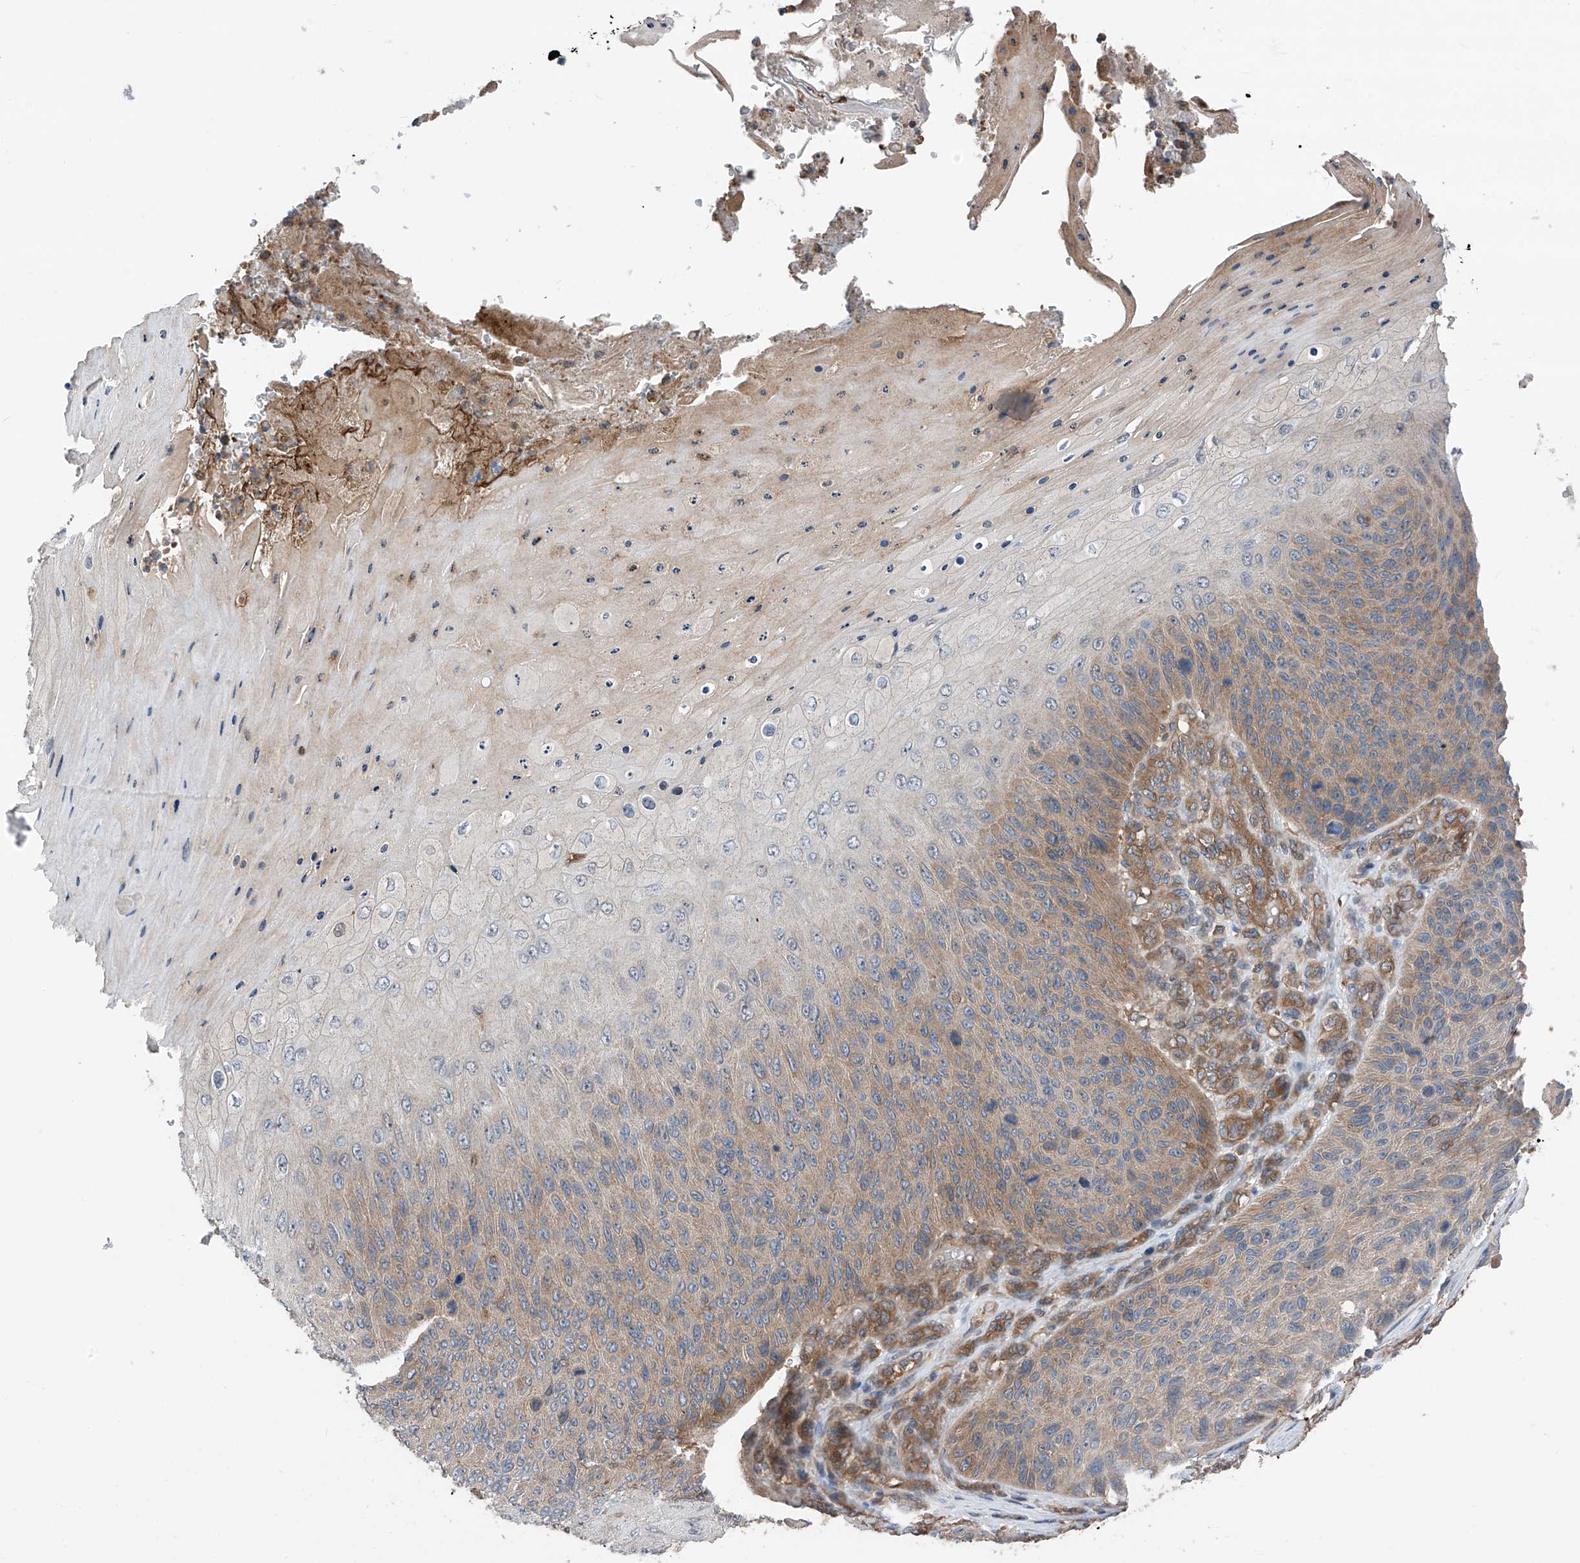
{"staining": {"intensity": "weak", "quantity": "25%-75%", "location": "cytoplasmic/membranous"}, "tissue": "skin cancer", "cell_type": "Tumor cells", "image_type": "cancer", "snomed": [{"axis": "morphology", "description": "Squamous cell carcinoma, NOS"}, {"axis": "topography", "description": "Skin"}], "caption": "Skin squamous cell carcinoma stained with a brown dye reveals weak cytoplasmic/membranous positive positivity in approximately 25%-75% of tumor cells.", "gene": "CHPF", "patient": {"sex": "female", "age": 88}}